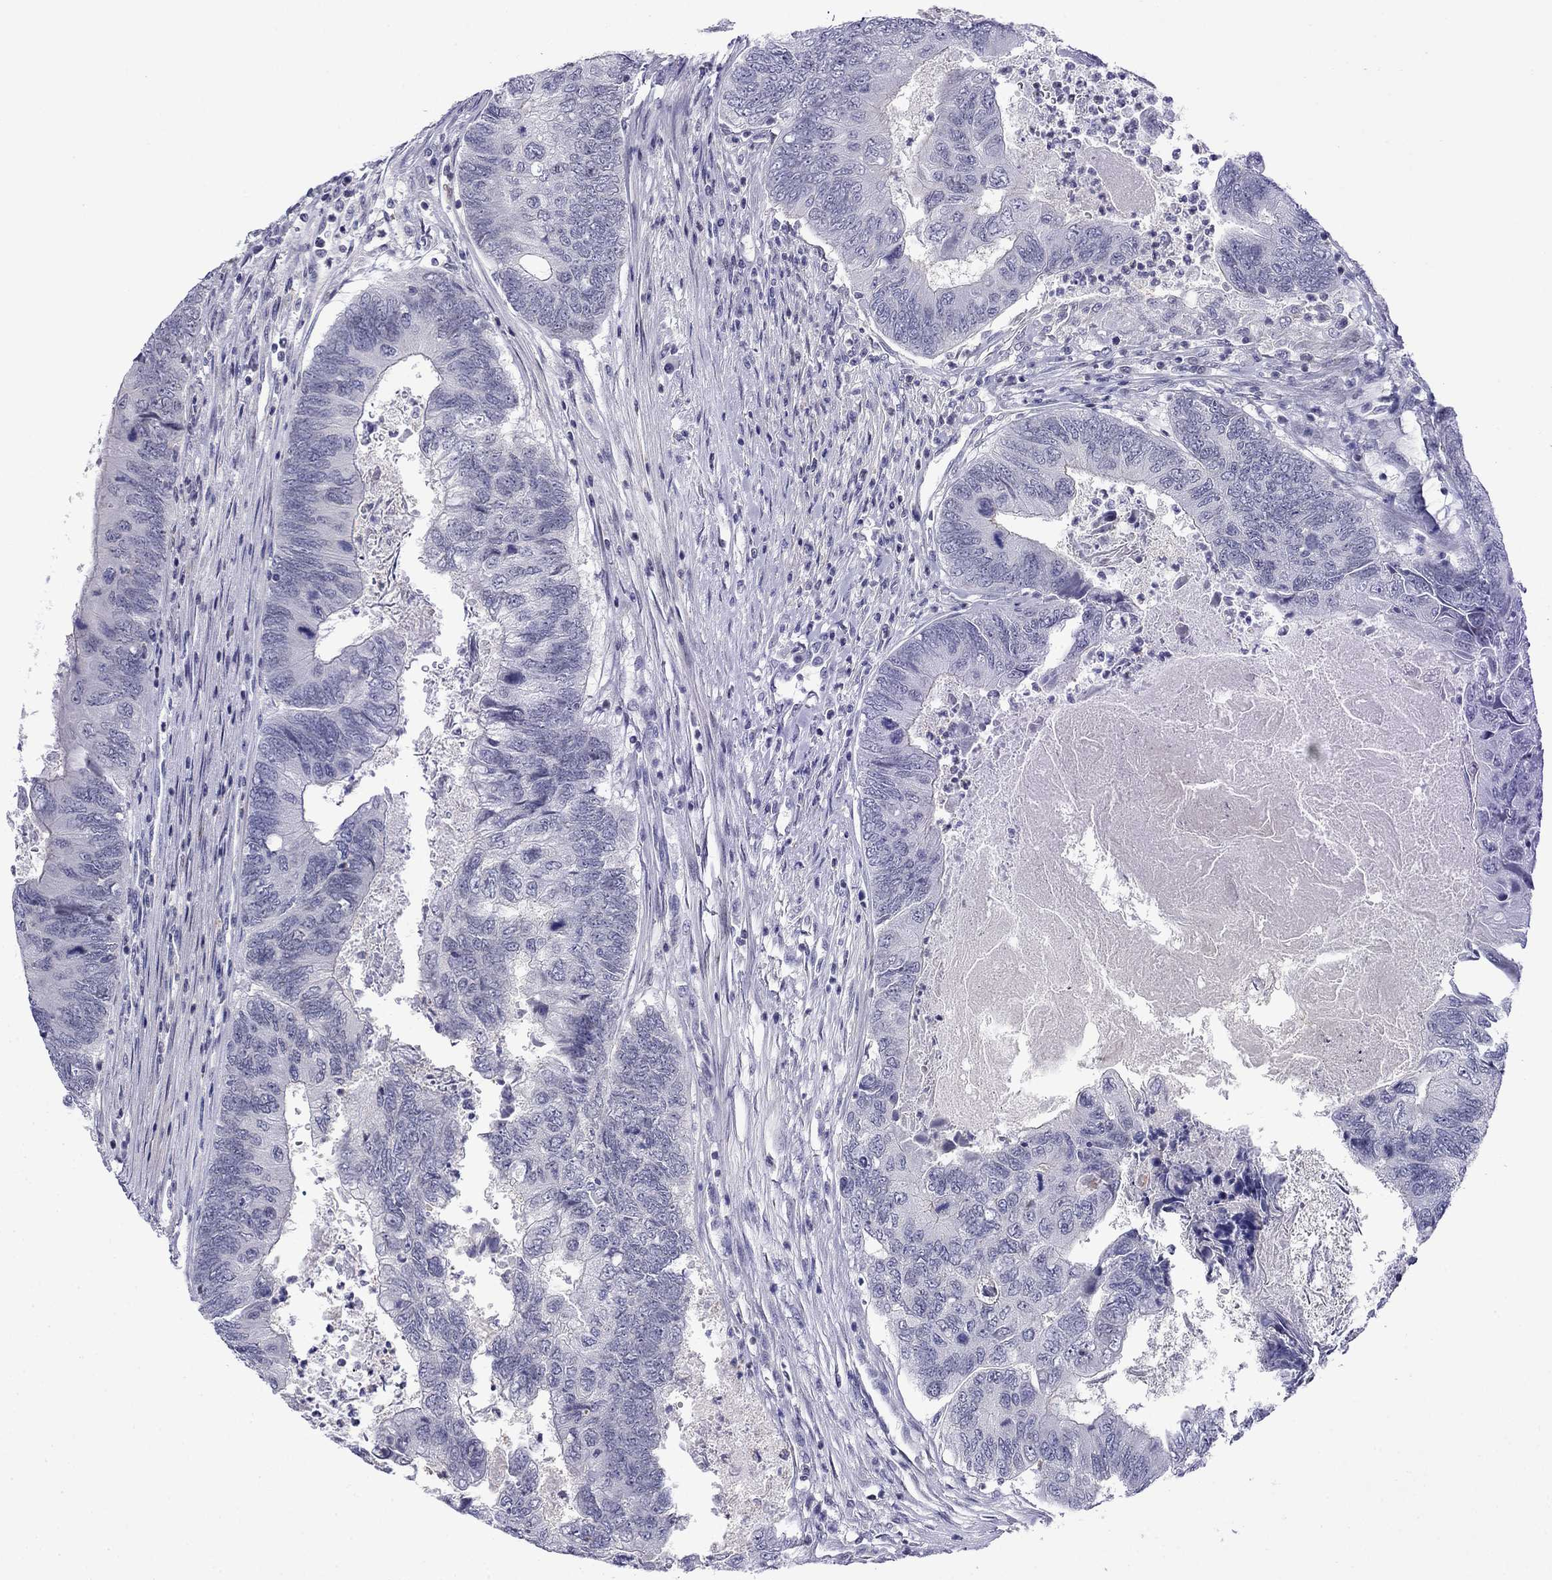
{"staining": {"intensity": "negative", "quantity": "none", "location": "none"}, "tissue": "colorectal cancer", "cell_type": "Tumor cells", "image_type": "cancer", "snomed": [{"axis": "morphology", "description": "Adenocarcinoma, NOS"}, {"axis": "topography", "description": "Colon"}], "caption": "This is a histopathology image of IHC staining of colorectal cancer (adenocarcinoma), which shows no expression in tumor cells.", "gene": "PRR18", "patient": {"sex": "female", "age": 67}}